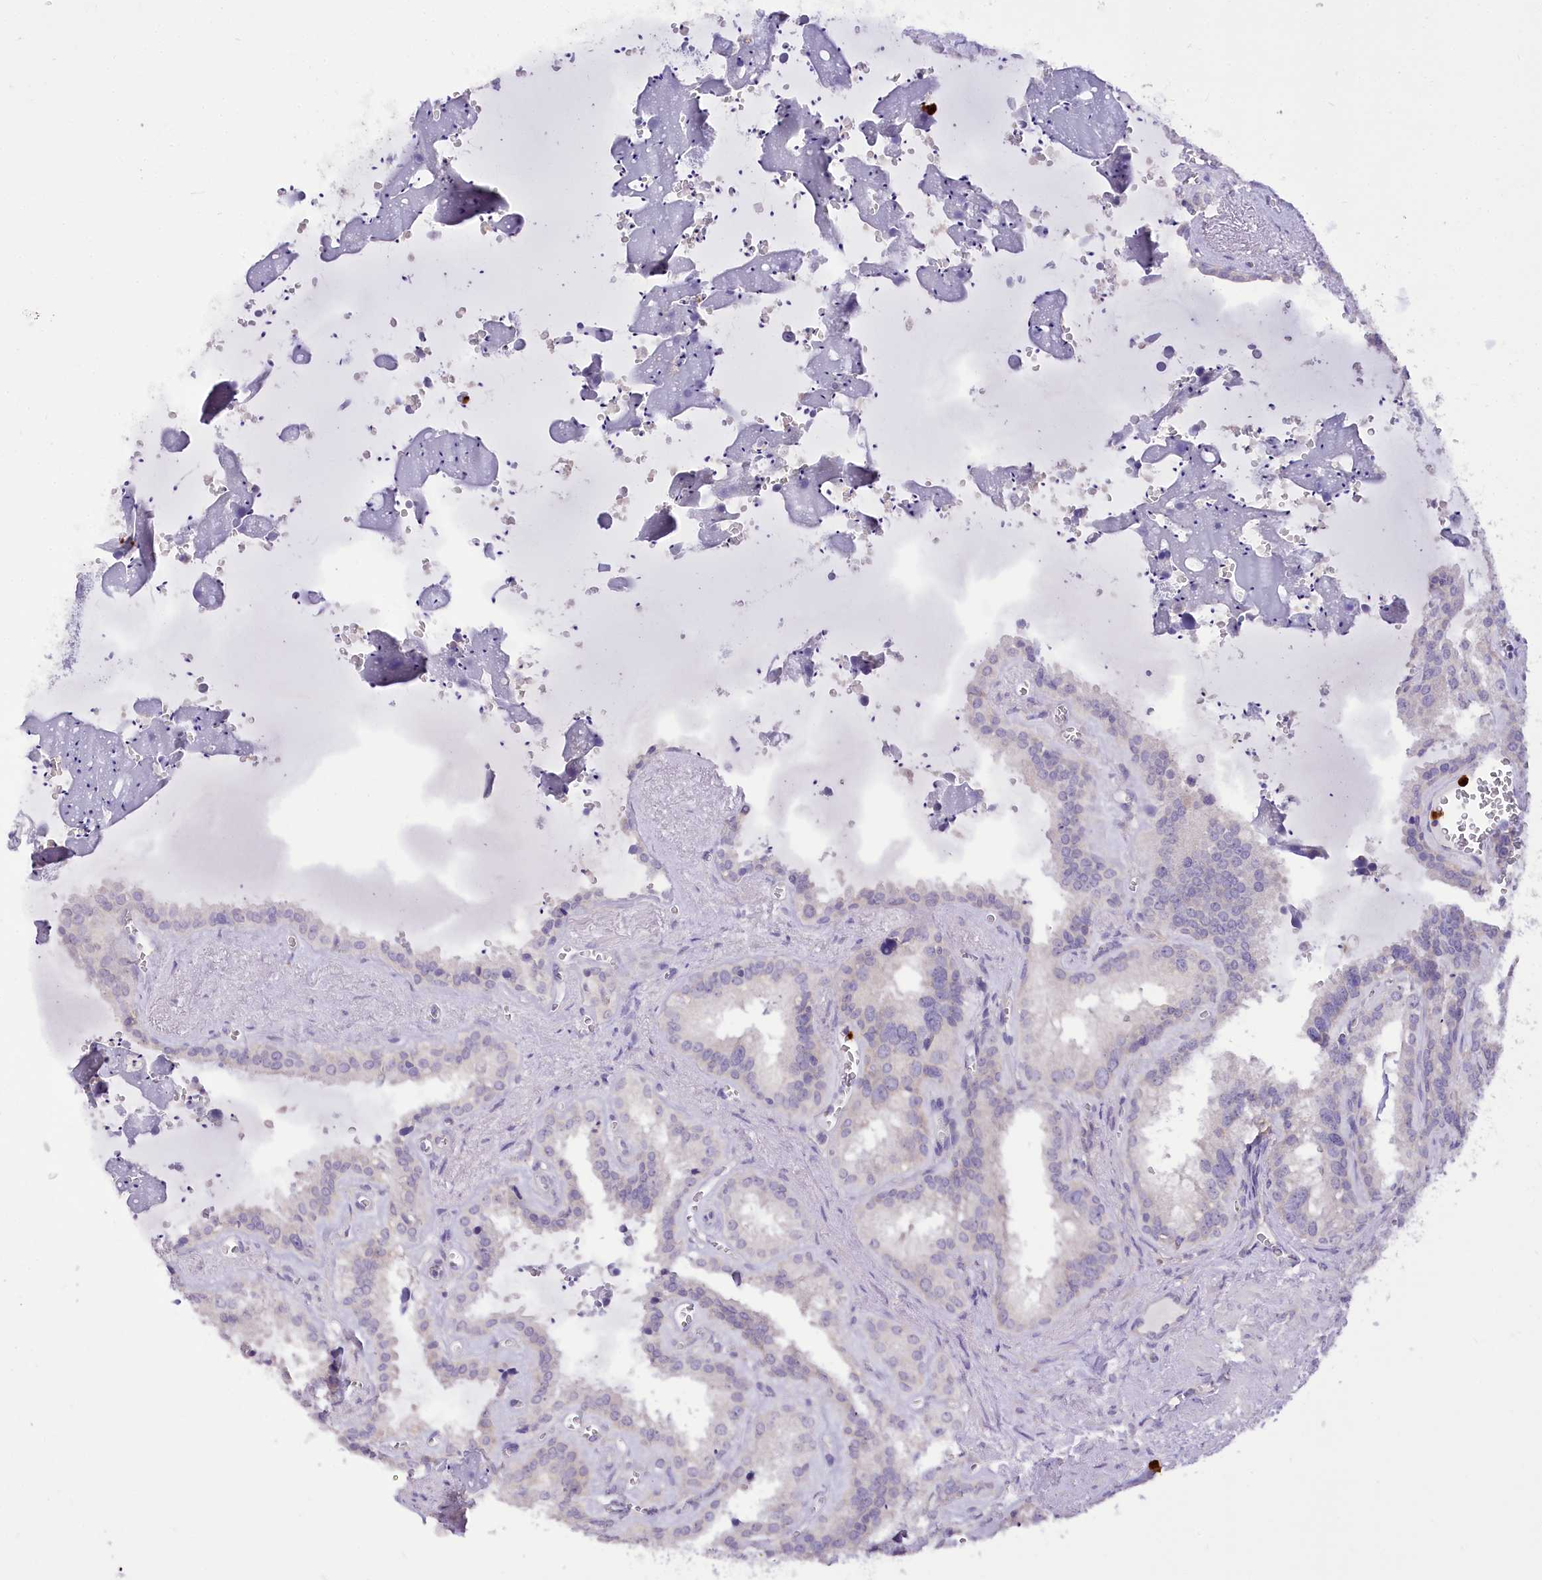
{"staining": {"intensity": "negative", "quantity": "none", "location": "none"}, "tissue": "seminal vesicle", "cell_type": "Glandular cells", "image_type": "normal", "snomed": [{"axis": "morphology", "description": "Normal tissue, NOS"}, {"axis": "topography", "description": "Prostate"}, {"axis": "topography", "description": "Seminal veicle"}], "caption": "DAB immunohistochemical staining of normal seminal vesicle reveals no significant positivity in glandular cells.", "gene": "DPYD", "patient": {"sex": "male", "age": 59}}